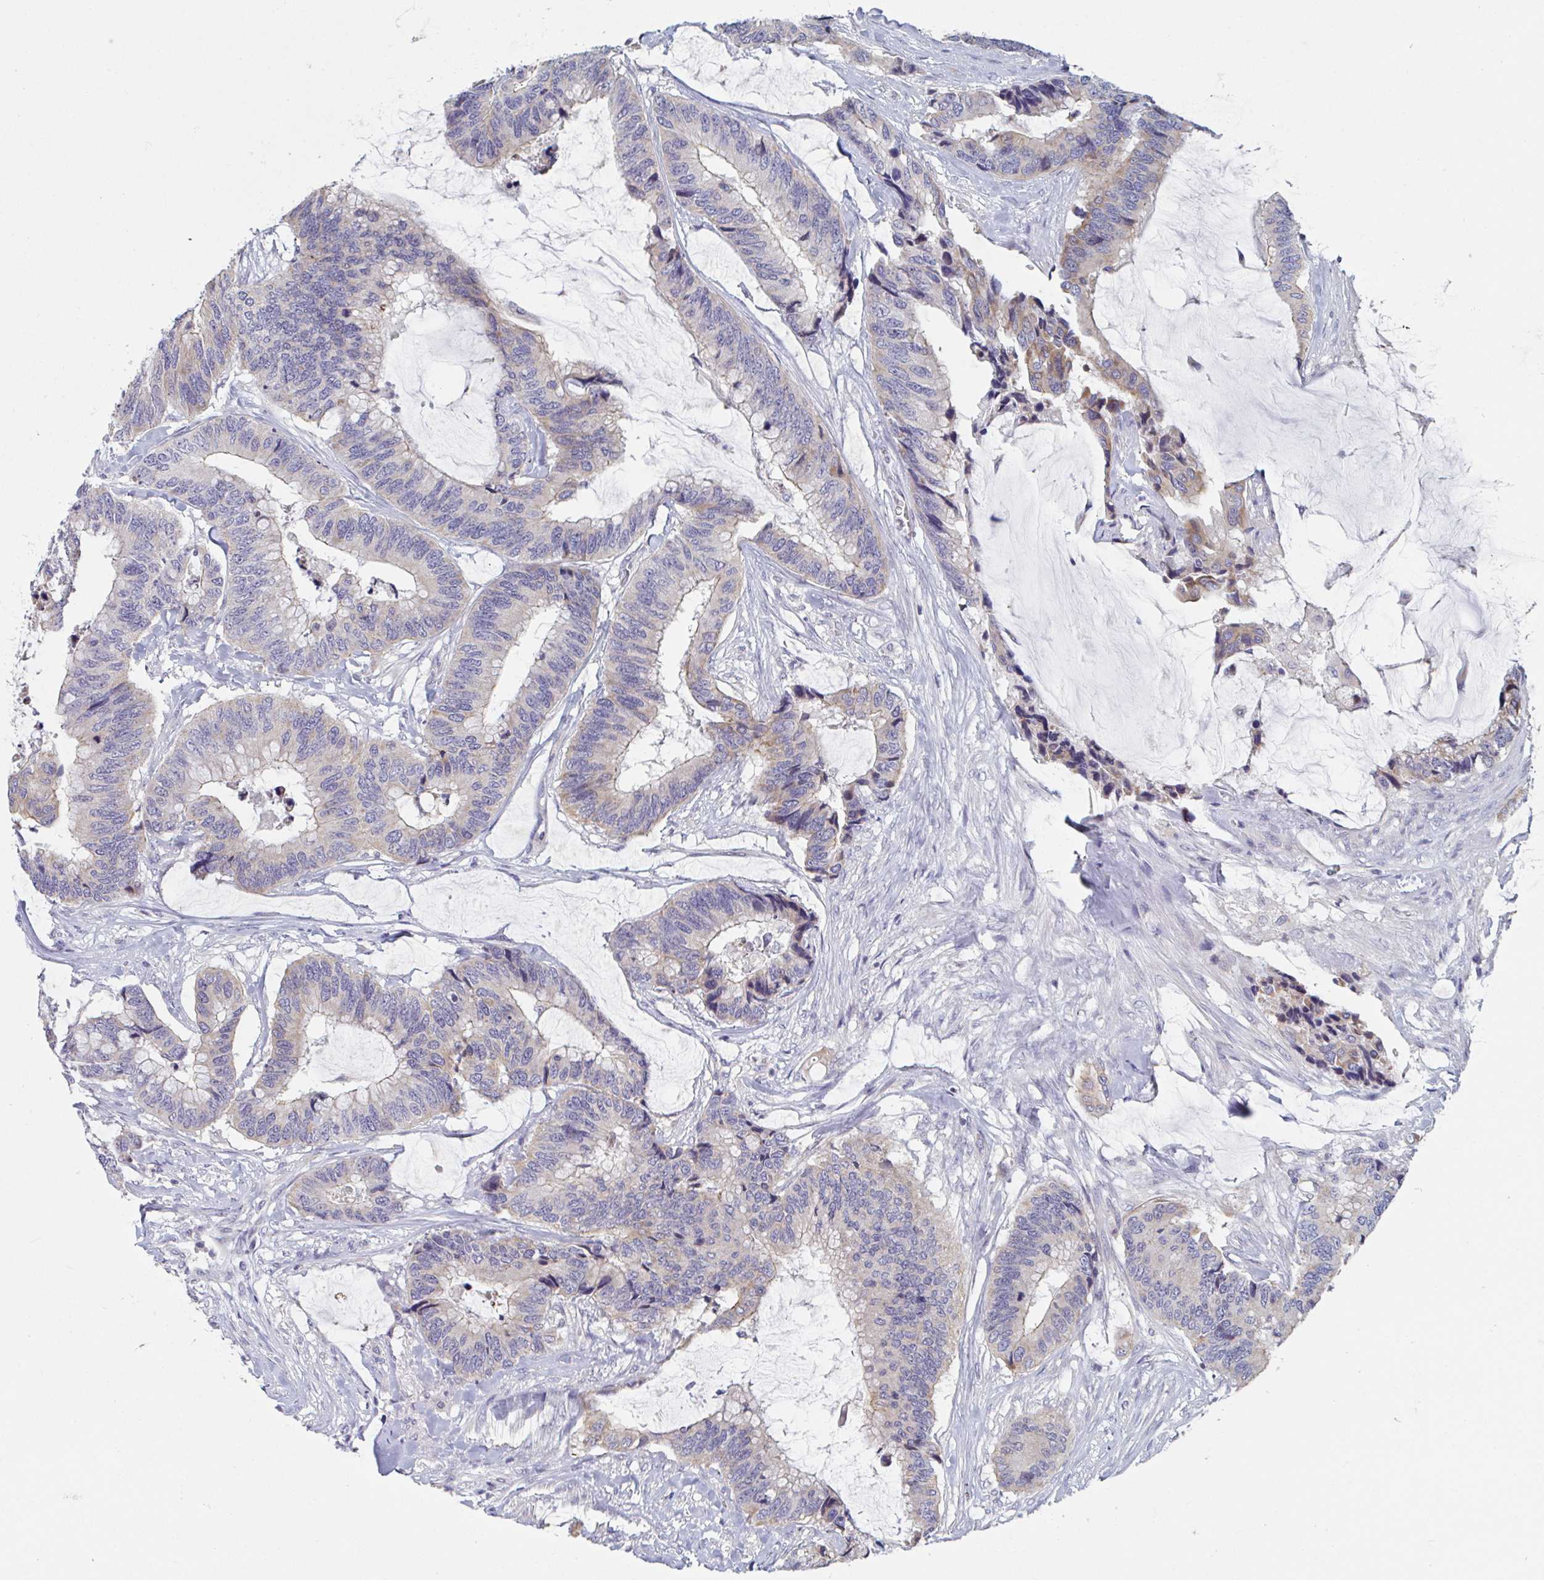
{"staining": {"intensity": "weak", "quantity": "<25%", "location": "cytoplasmic/membranous"}, "tissue": "colorectal cancer", "cell_type": "Tumor cells", "image_type": "cancer", "snomed": [{"axis": "morphology", "description": "Adenocarcinoma, NOS"}, {"axis": "topography", "description": "Rectum"}], "caption": "This is a photomicrograph of immunohistochemistry staining of colorectal cancer (adenocarcinoma), which shows no positivity in tumor cells. (DAB (3,3'-diaminobenzidine) immunohistochemistry with hematoxylin counter stain).", "gene": "UNKL", "patient": {"sex": "female", "age": 59}}